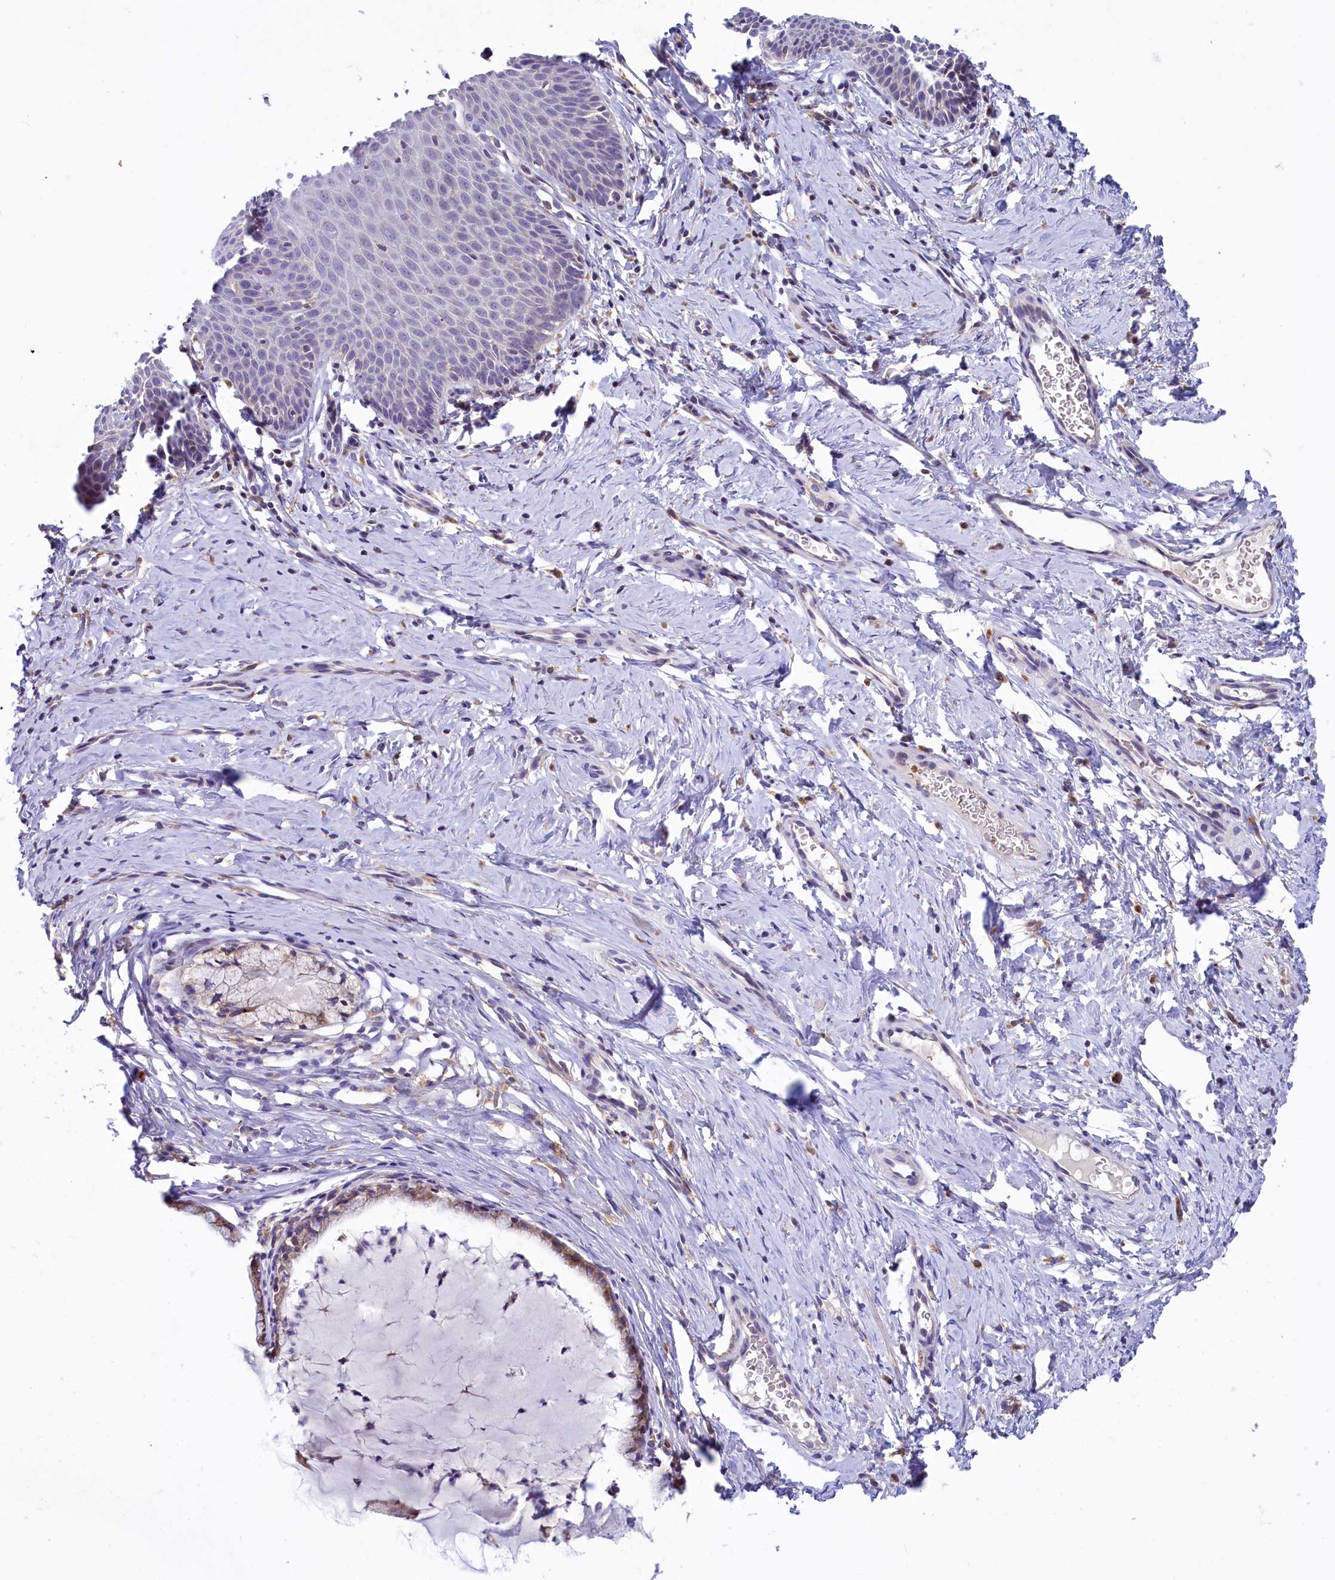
{"staining": {"intensity": "moderate", "quantity": ">75%", "location": "cytoplasmic/membranous"}, "tissue": "cervix", "cell_type": "Glandular cells", "image_type": "normal", "snomed": [{"axis": "morphology", "description": "Normal tissue, NOS"}, {"axis": "topography", "description": "Cervix"}], "caption": "Benign cervix reveals moderate cytoplasmic/membranous positivity in approximately >75% of glandular cells.", "gene": "HPS6", "patient": {"sex": "female", "age": 36}}